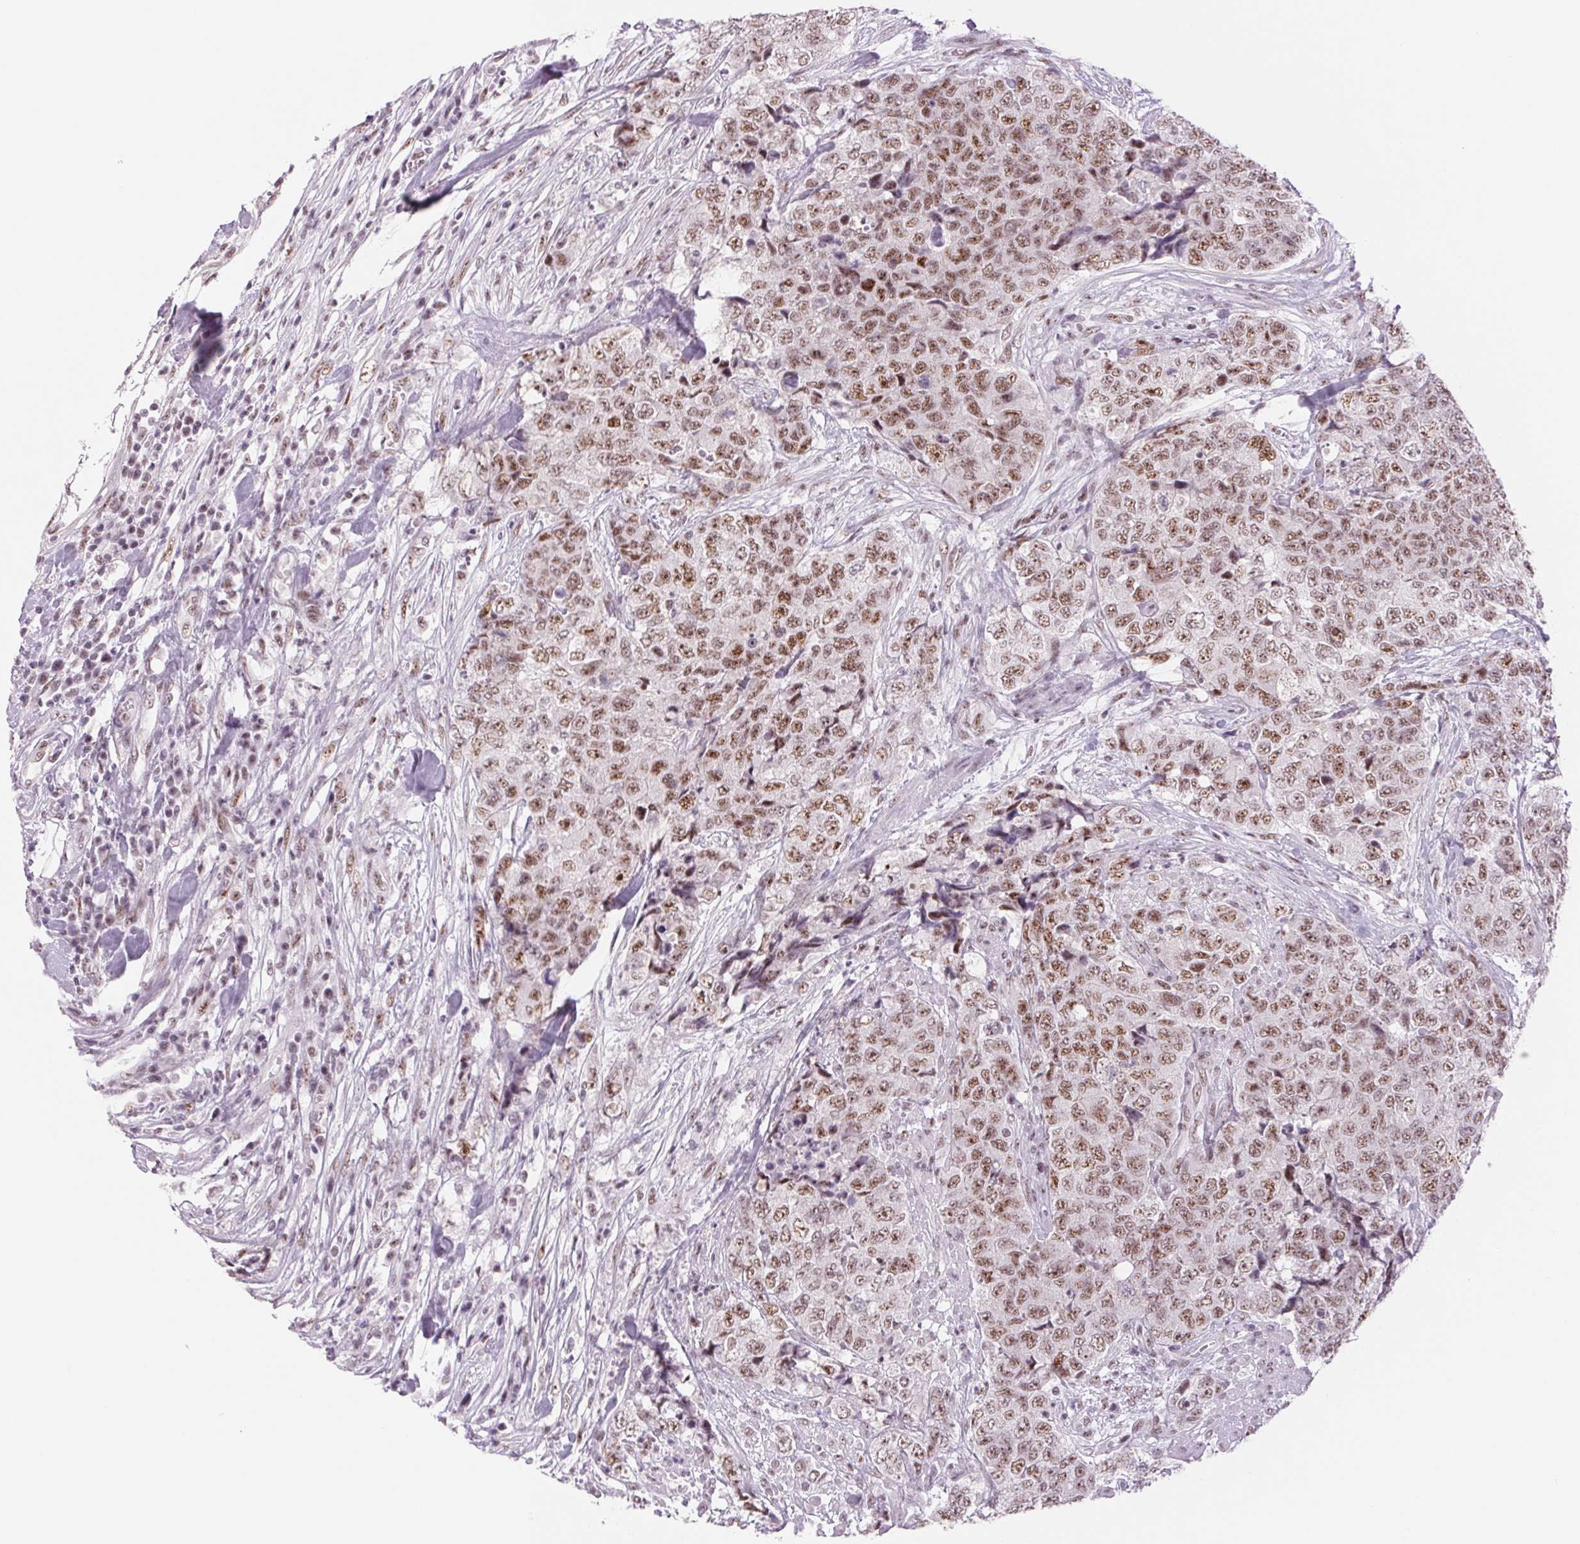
{"staining": {"intensity": "moderate", "quantity": ">75%", "location": "nuclear"}, "tissue": "urothelial cancer", "cell_type": "Tumor cells", "image_type": "cancer", "snomed": [{"axis": "morphology", "description": "Urothelial carcinoma, High grade"}, {"axis": "topography", "description": "Urinary bladder"}], "caption": "Moderate nuclear protein expression is identified in approximately >75% of tumor cells in urothelial cancer.", "gene": "ZC3H14", "patient": {"sex": "female", "age": 78}}